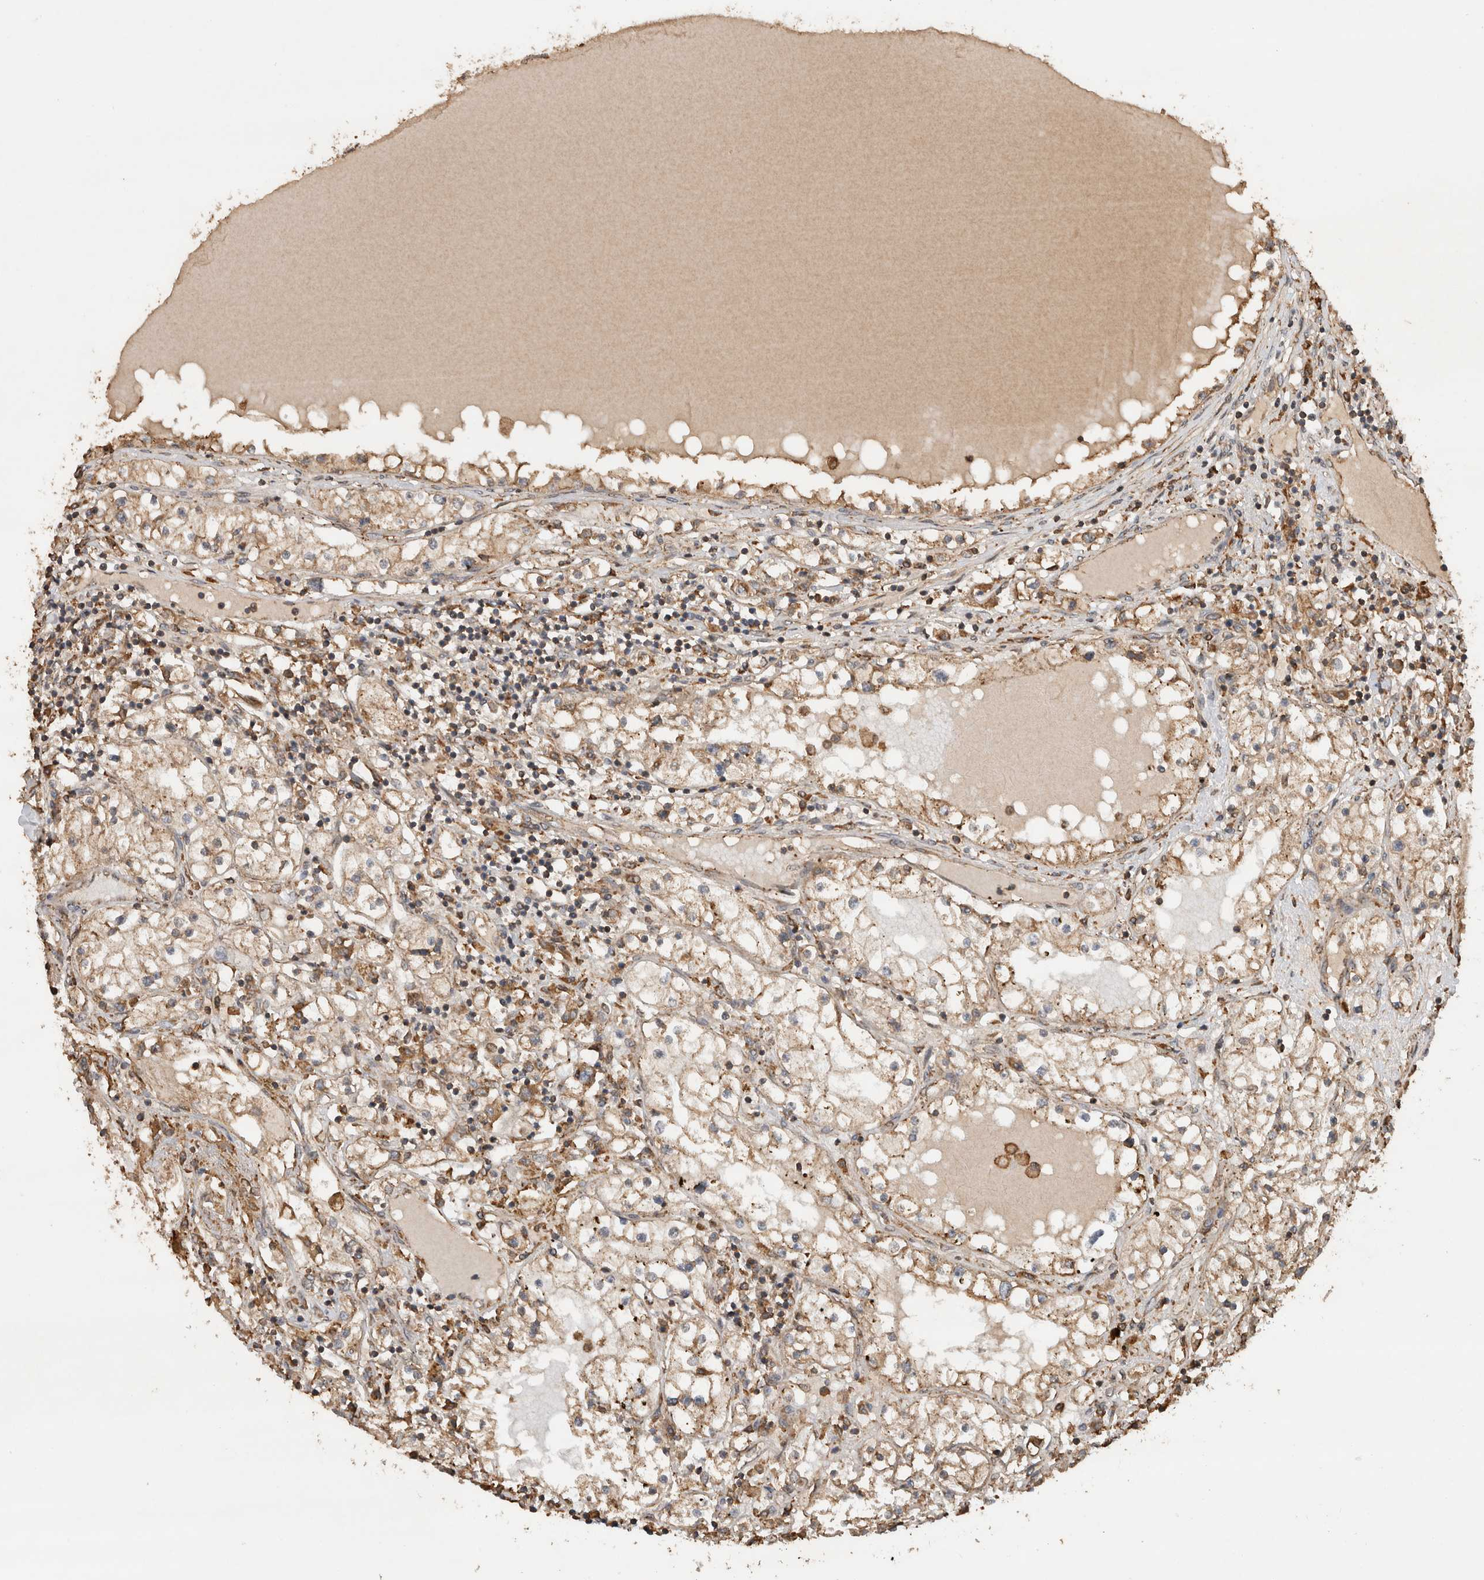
{"staining": {"intensity": "moderate", "quantity": ">75%", "location": "cytoplasmic/membranous"}, "tissue": "renal cancer", "cell_type": "Tumor cells", "image_type": "cancer", "snomed": [{"axis": "morphology", "description": "Adenocarcinoma, NOS"}, {"axis": "topography", "description": "Kidney"}], "caption": "Brown immunohistochemical staining in renal cancer (adenocarcinoma) reveals moderate cytoplasmic/membranous expression in approximately >75% of tumor cells.", "gene": "OTUD7B", "patient": {"sex": "male", "age": 68}}